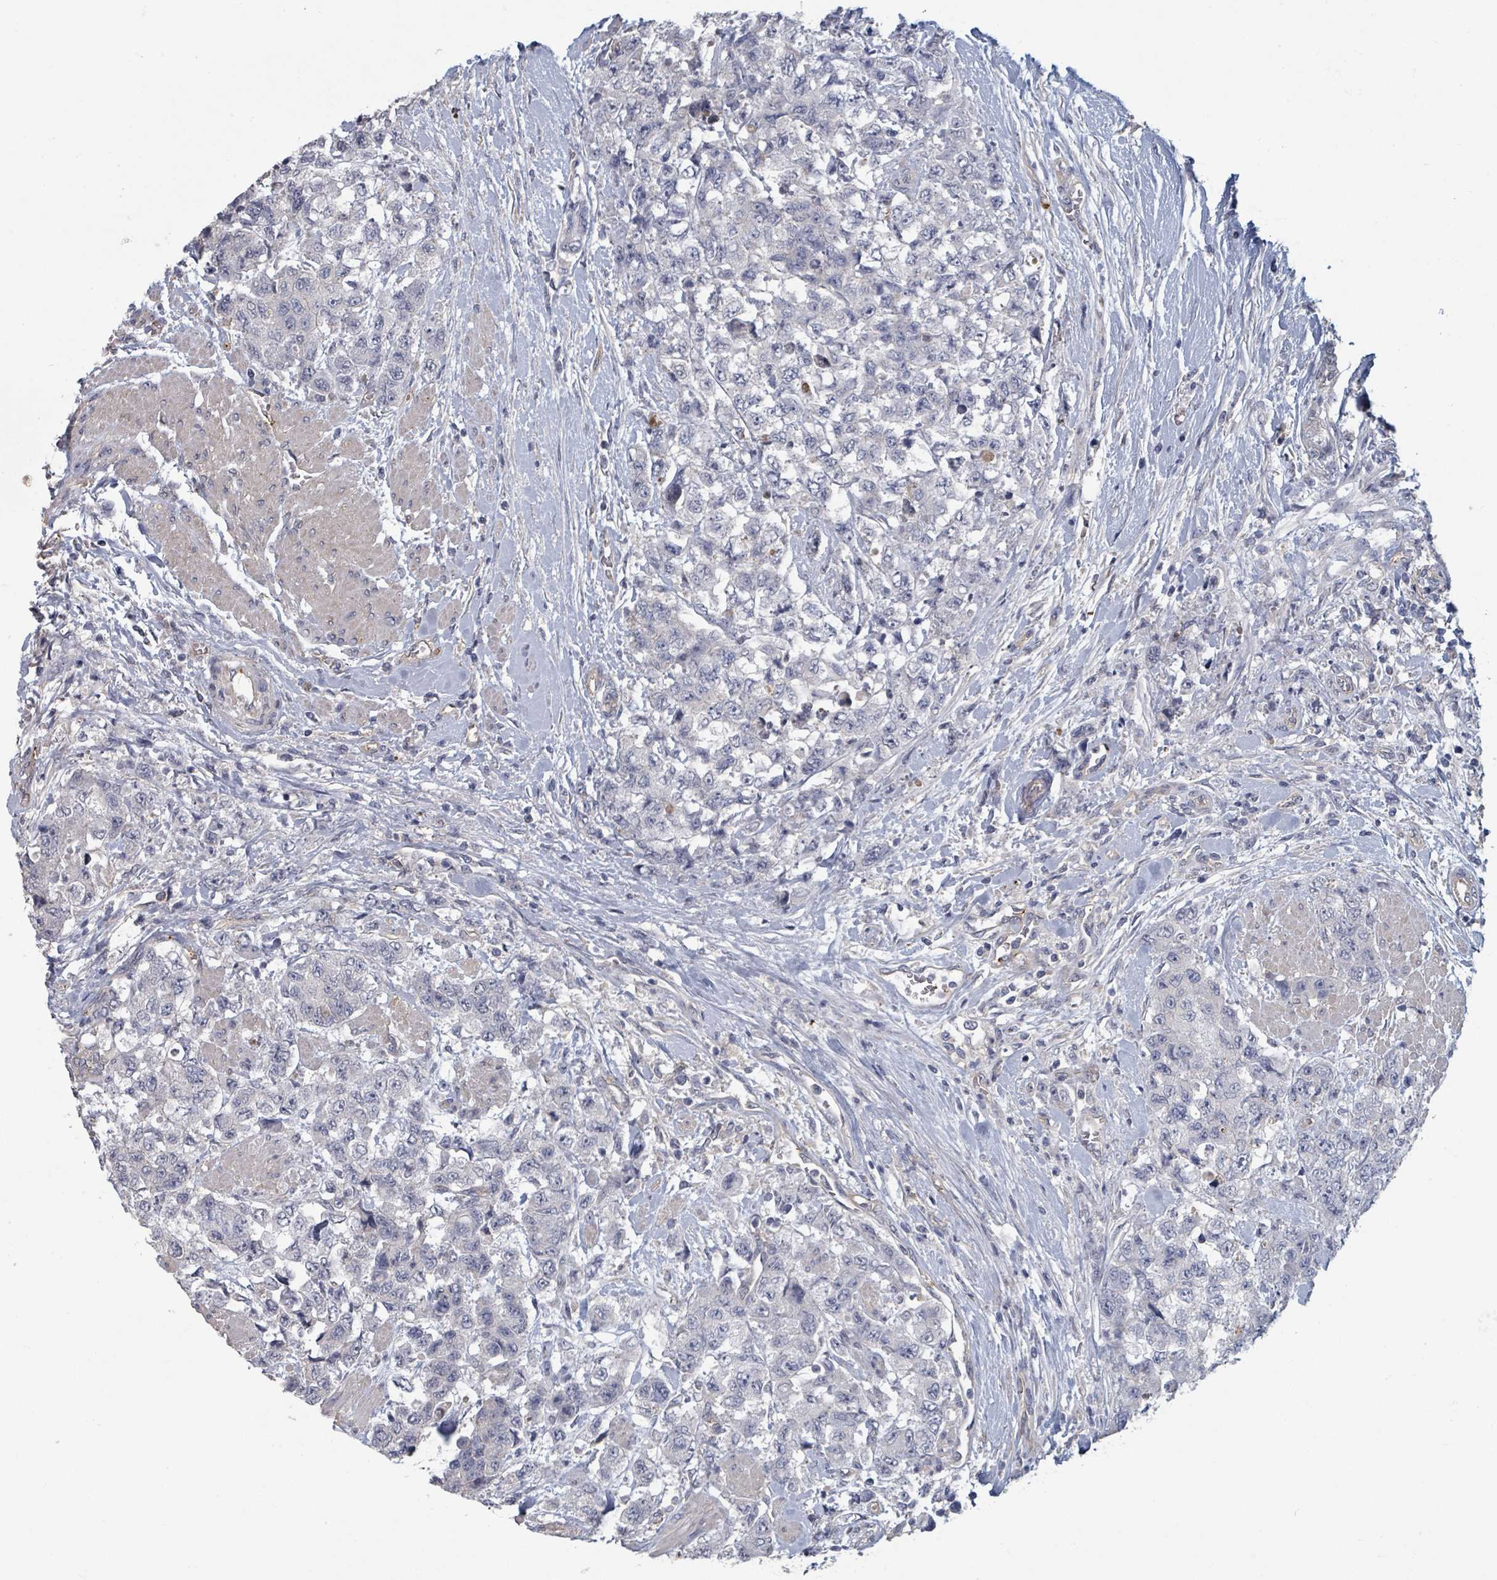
{"staining": {"intensity": "negative", "quantity": "none", "location": "none"}, "tissue": "urothelial cancer", "cell_type": "Tumor cells", "image_type": "cancer", "snomed": [{"axis": "morphology", "description": "Urothelial carcinoma, High grade"}, {"axis": "topography", "description": "Urinary bladder"}], "caption": "Urothelial carcinoma (high-grade) stained for a protein using immunohistochemistry exhibits no staining tumor cells.", "gene": "PLAUR", "patient": {"sex": "female", "age": 78}}